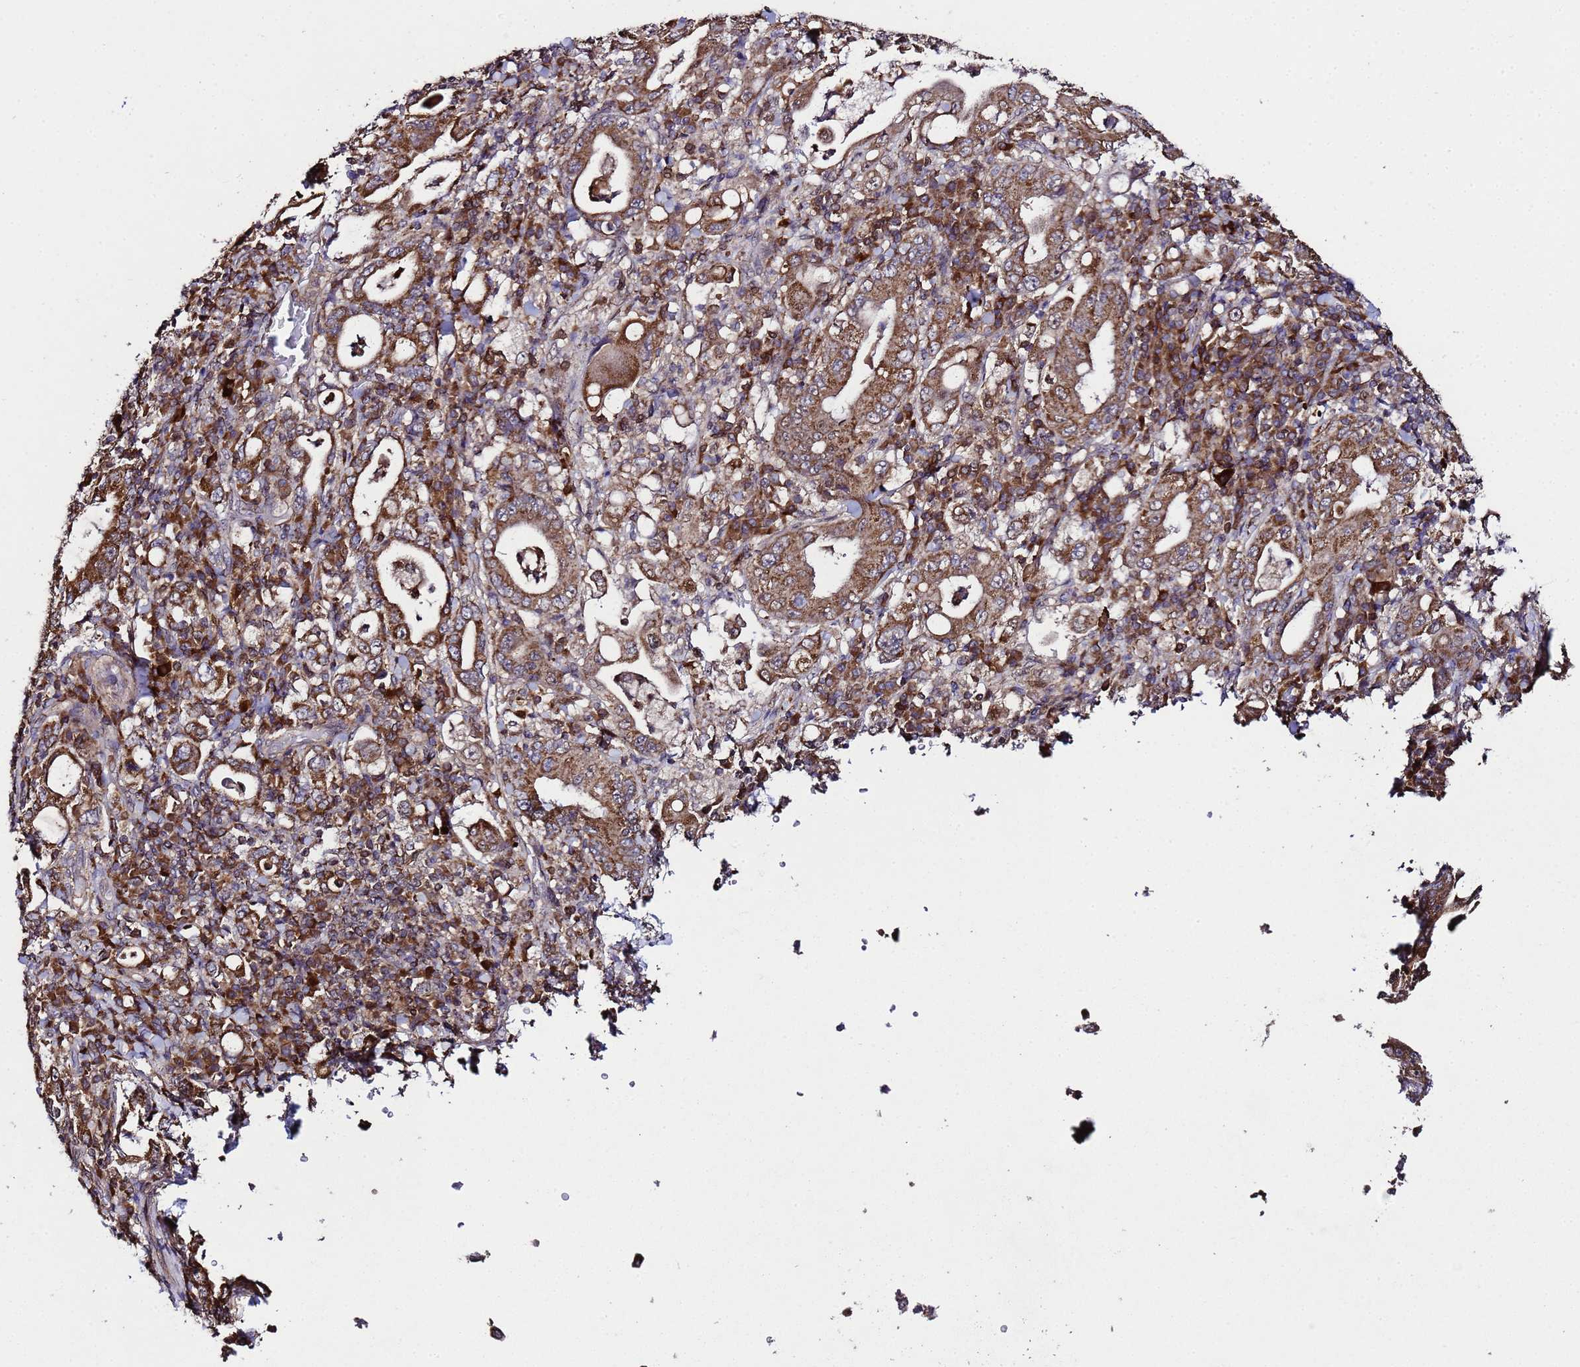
{"staining": {"intensity": "strong", "quantity": ">75%", "location": "cytoplasmic/membranous"}, "tissue": "stomach cancer", "cell_type": "Tumor cells", "image_type": "cancer", "snomed": [{"axis": "morphology", "description": "Normal tissue, NOS"}, {"axis": "morphology", "description": "Adenocarcinoma, NOS"}, {"axis": "topography", "description": "Esophagus"}, {"axis": "topography", "description": "Stomach, upper"}, {"axis": "topography", "description": "Peripheral nerve tissue"}], "caption": "The histopathology image demonstrates immunohistochemical staining of stomach cancer (adenocarcinoma). There is strong cytoplasmic/membranous expression is present in approximately >75% of tumor cells. (DAB IHC with brightfield microscopy, high magnification).", "gene": "HSPBAP1", "patient": {"sex": "male", "age": 62}}